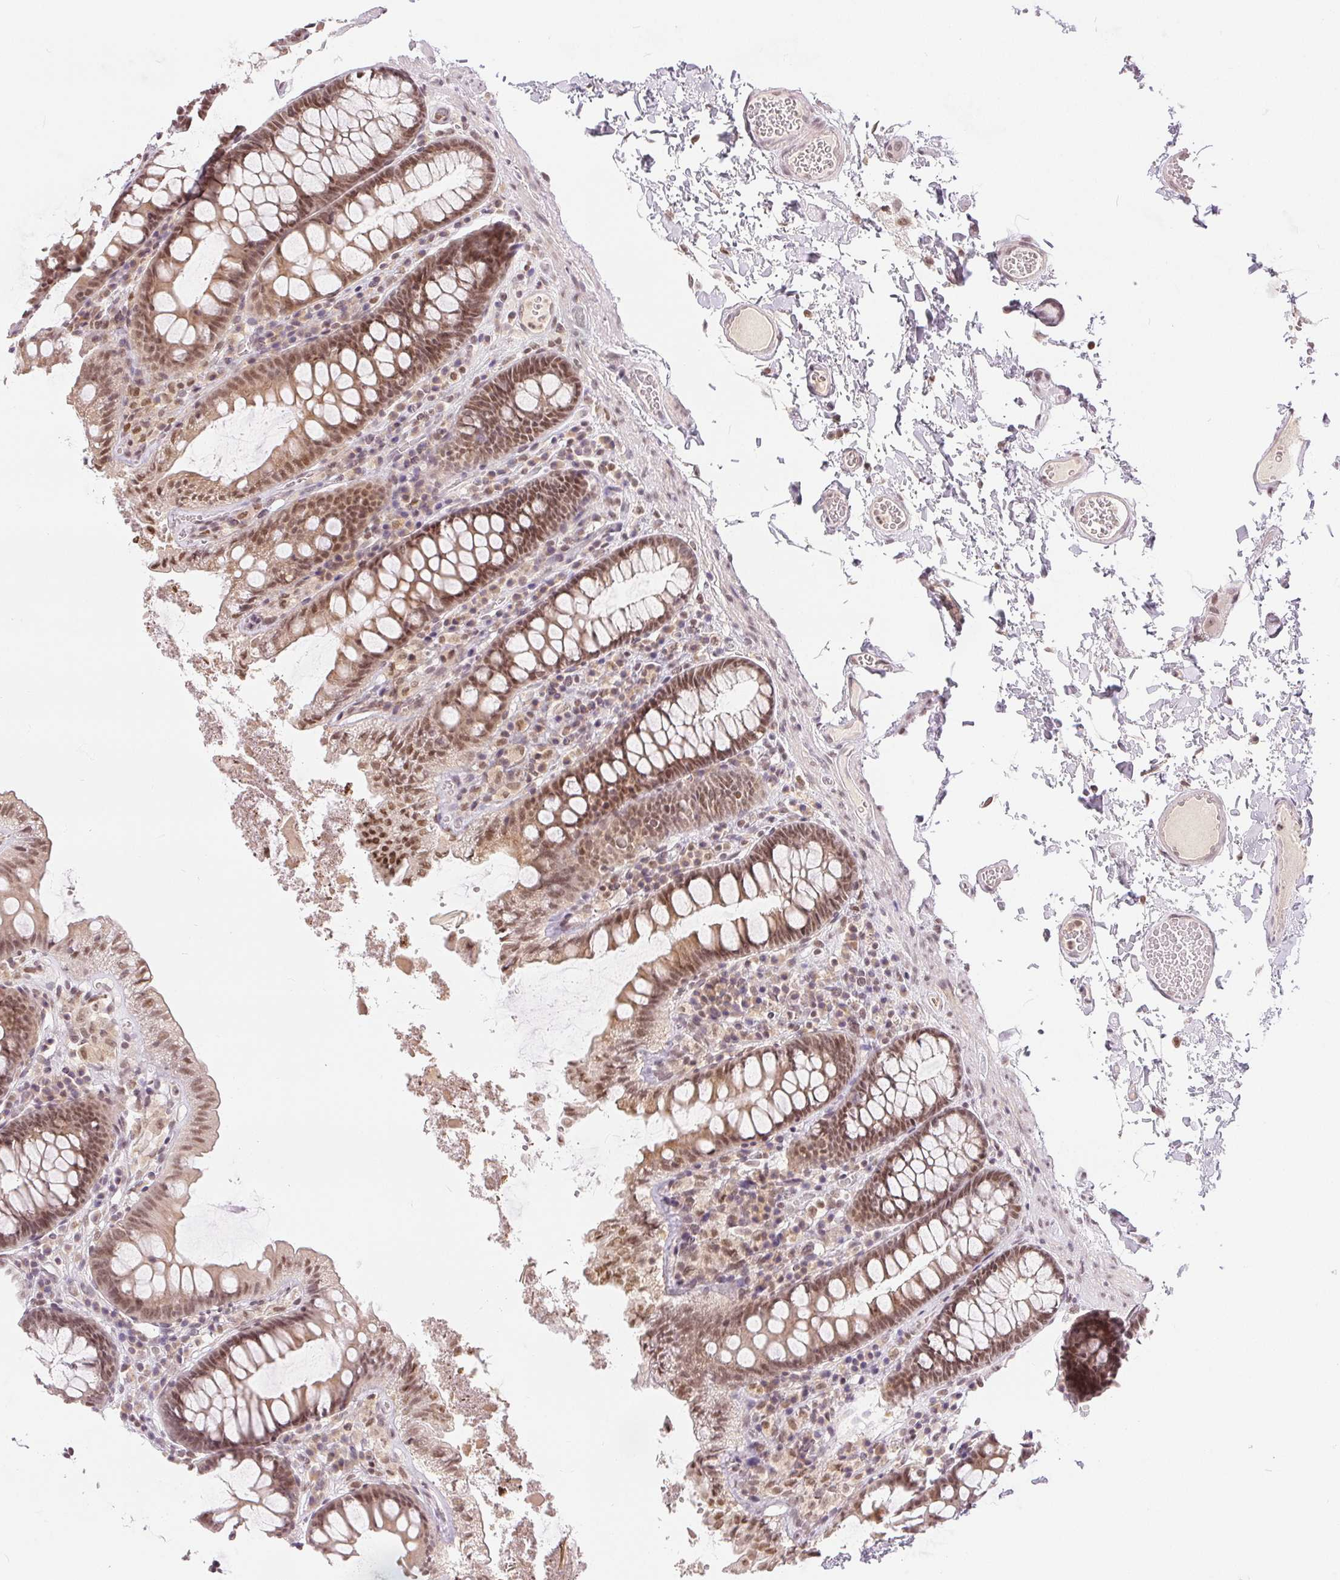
{"staining": {"intensity": "weak", "quantity": "25%-75%", "location": "nuclear"}, "tissue": "colon", "cell_type": "Endothelial cells", "image_type": "normal", "snomed": [{"axis": "morphology", "description": "Normal tissue, NOS"}, {"axis": "topography", "description": "Colon"}, {"axis": "topography", "description": "Peripheral nerve tissue"}], "caption": "High-magnification brightfield microscopy of unremarkable colon stained with DAB (3,3'-diaminobenzidine) (brown) and counterstained with hematoxylin (blue). endothelial cells exhibit weak nuclear staining is present in about25%-75% of cells. (DAB (3,3'-diaminobenzidine) IHC, brown staining for protein, blue staining for nuclei).", "gene": "DEK", "patient": {"sex": "male", "age": 84}}